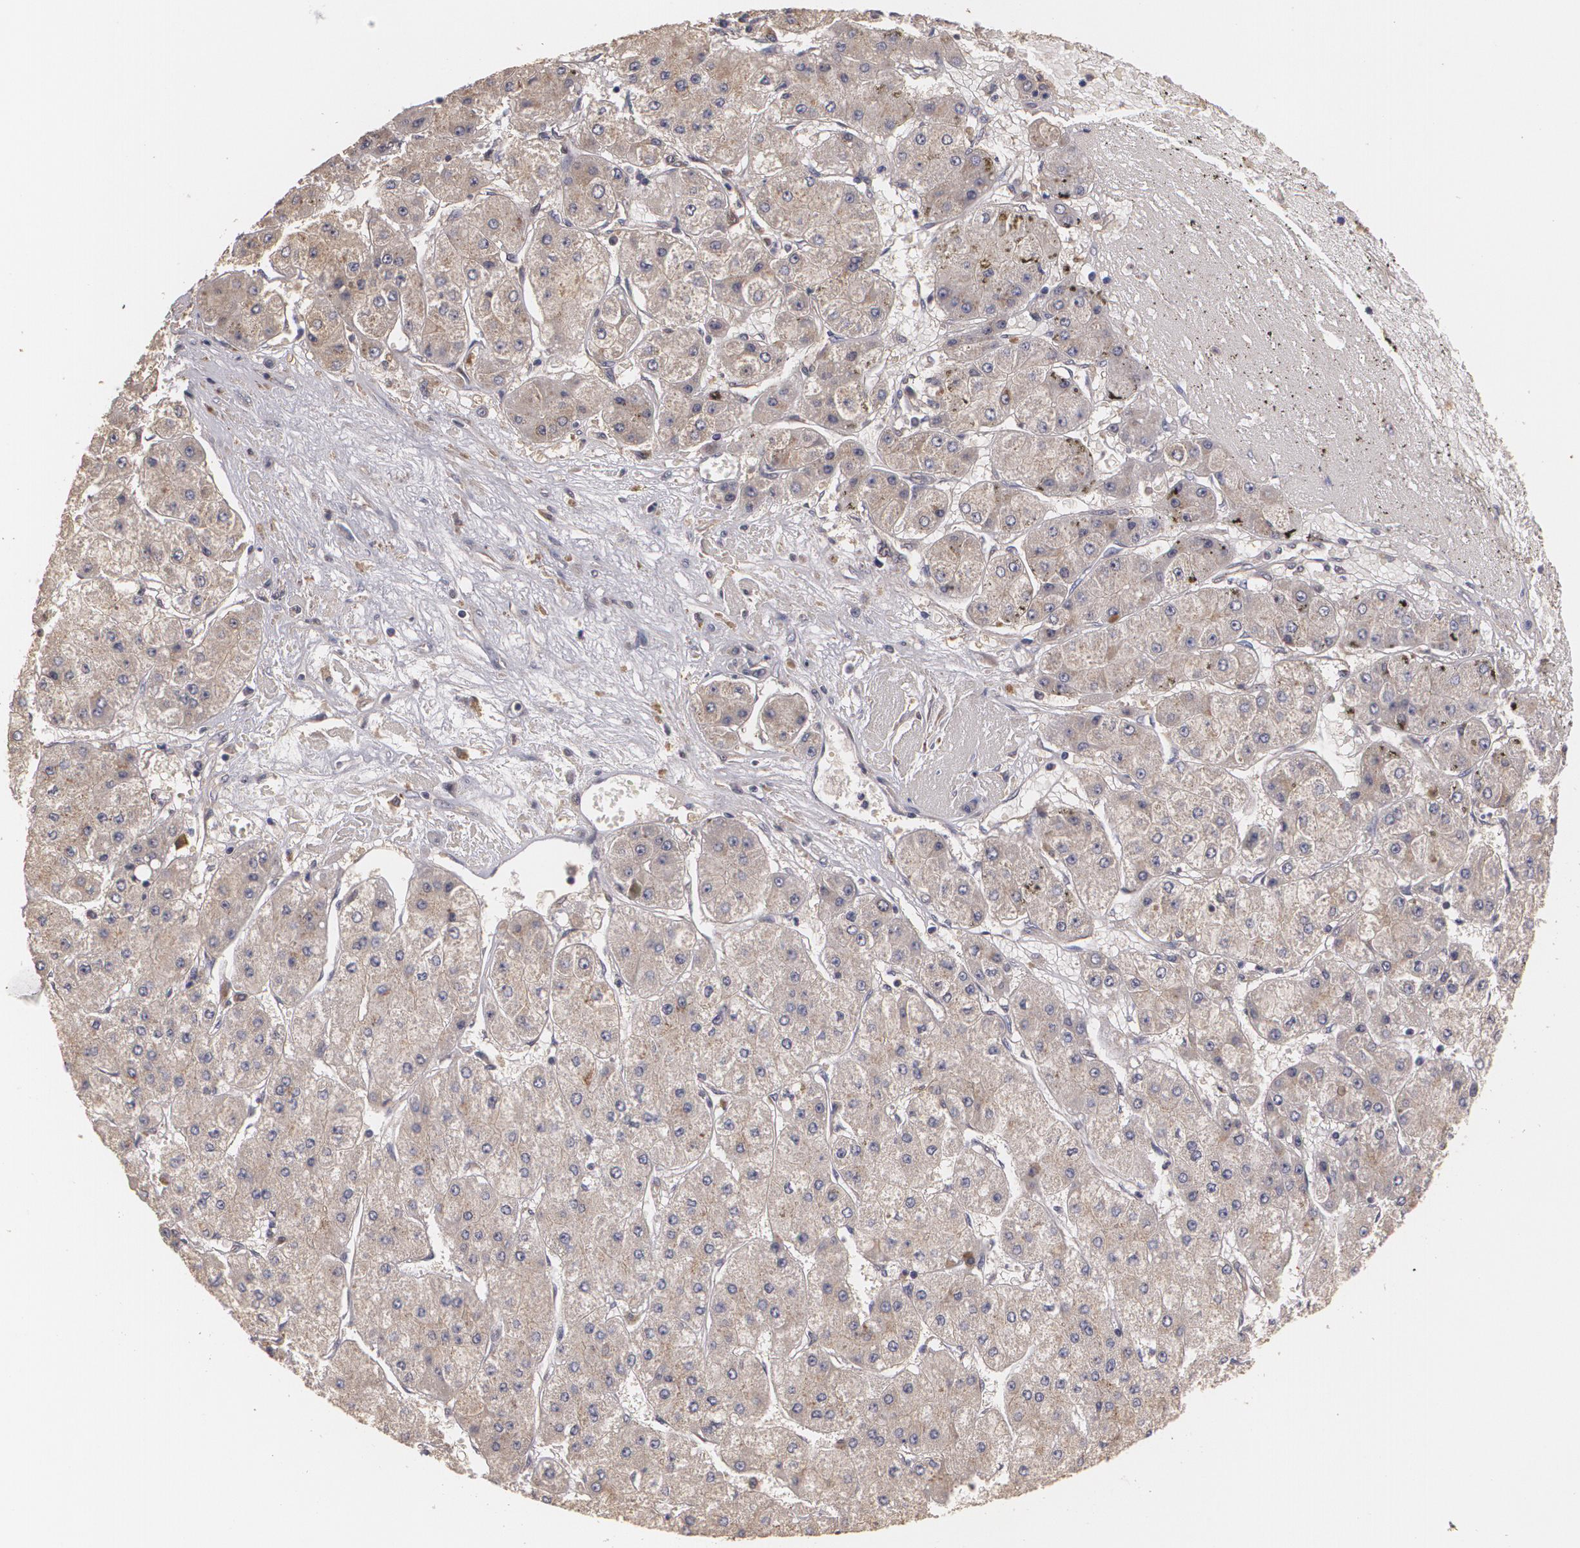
{"staining": {"intensity": "weak", "quantity": ">75%", "location": "cytoplasmic/membranous"}, "tissue": "liver cancer", "cell_type": "Tumor cells", "image_type": "cancer", "snomed": [{"axis": "morphology", "description": "Carcinoma, Hepatocellular, NOS"}, {"axis": "topography", "description": "Liver"}], "caption": "A brown stain highlights weak cytoplasmic/membranous staining of a protein in liver cancer (hepatocellular carcinoma) tumor cells.", "gene": "BRCA1", "patient": {"sex": "female", "age": 52}}